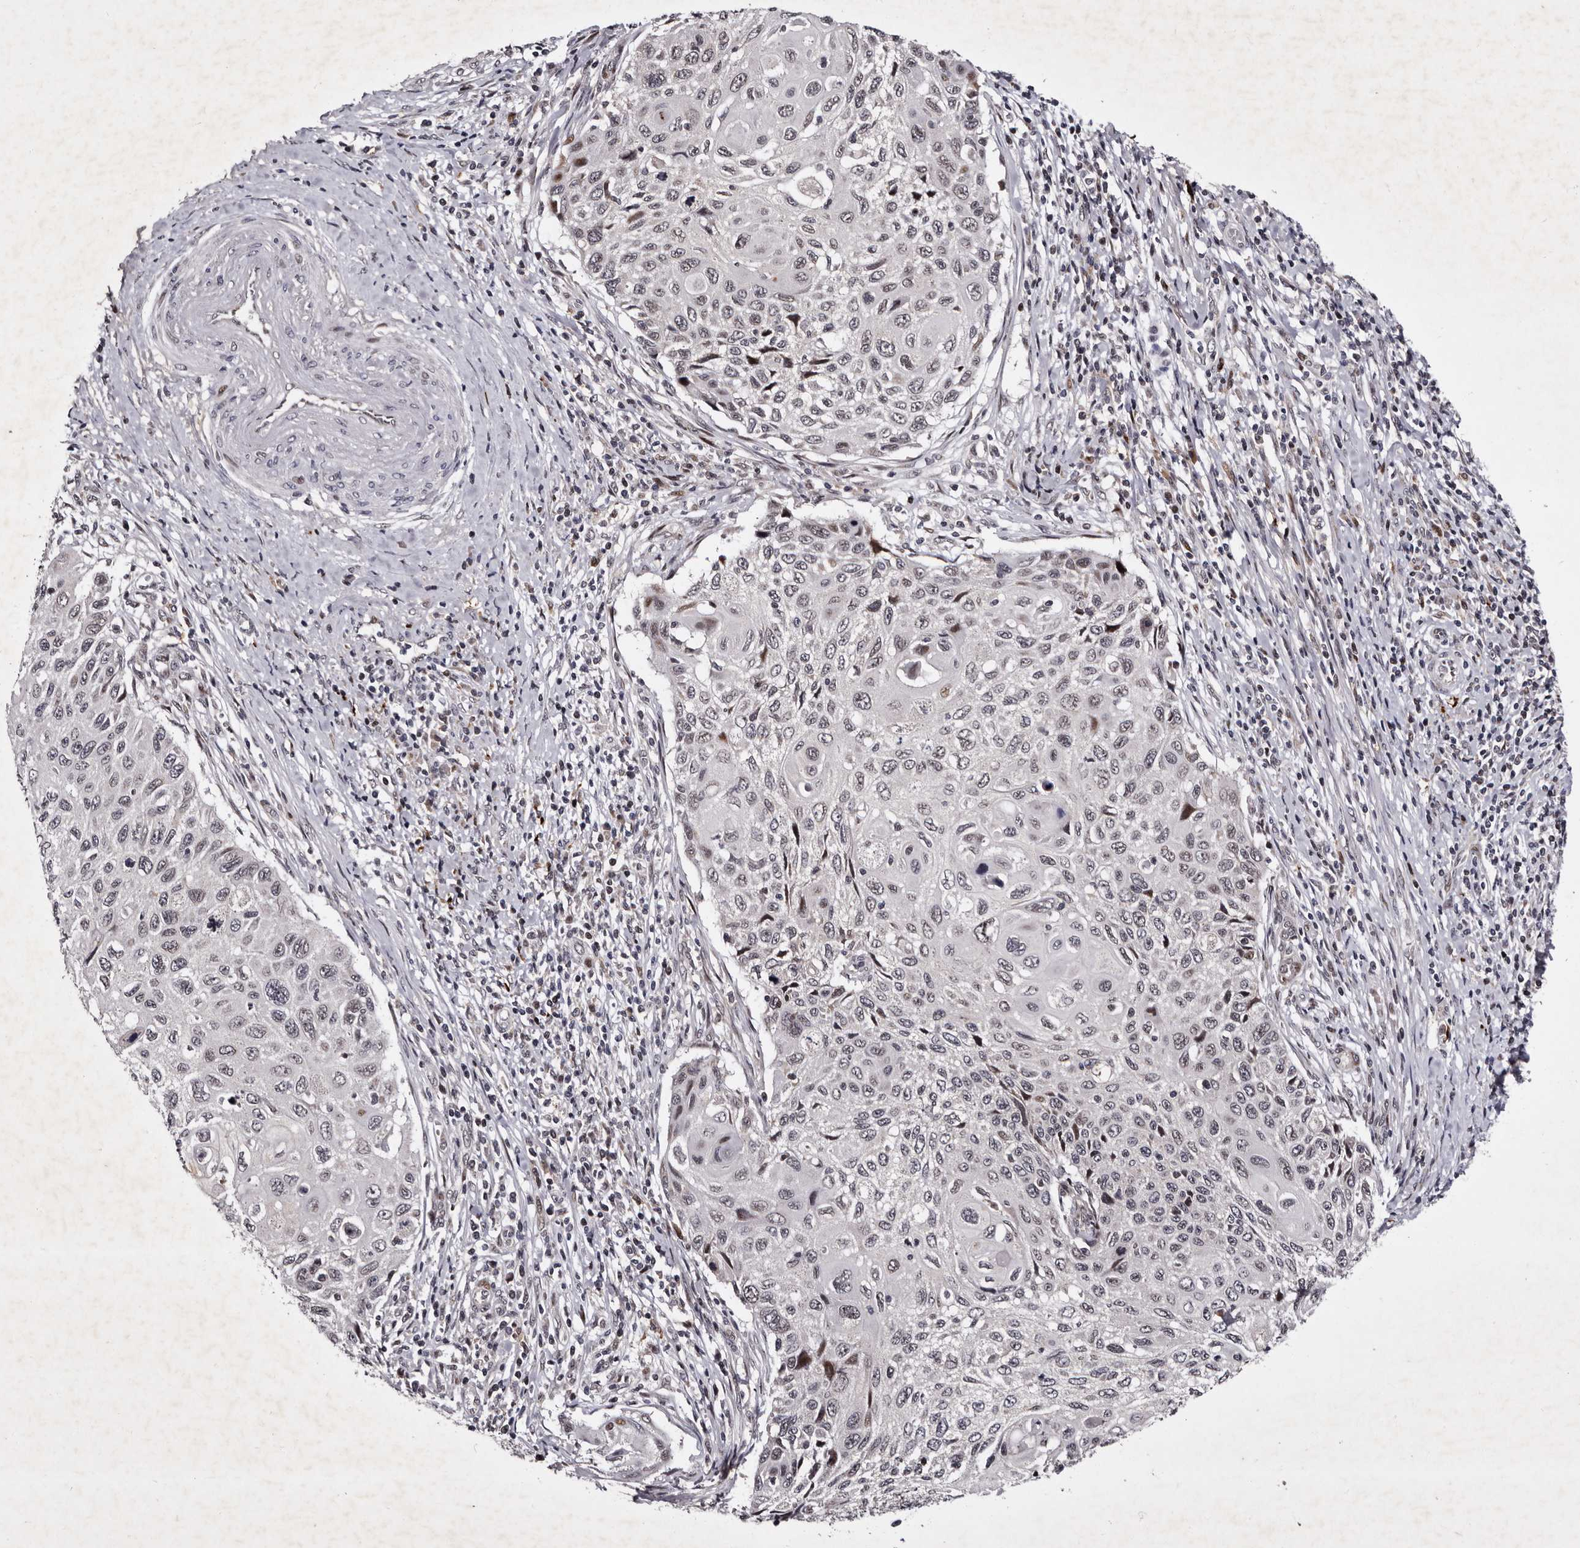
{"staining": {"intensity": "negative", "quantity": "none", "location": "none"}, "tissue": "cervical cancer", "cell_type": "Tumor cells", "image_type": "cancer", "snomed": [{"axis": "morphology", "description": "Squamous cell carcinoma, NOS"}, {"axis": "topography", "description": "Cervix"}], "caption": "Cervical cancer stained for a protein using immunohistochemistry demonstrates no staining tumor cells.", "gene": "TNKS", "patient": {"sex": "female", "age": 70}}